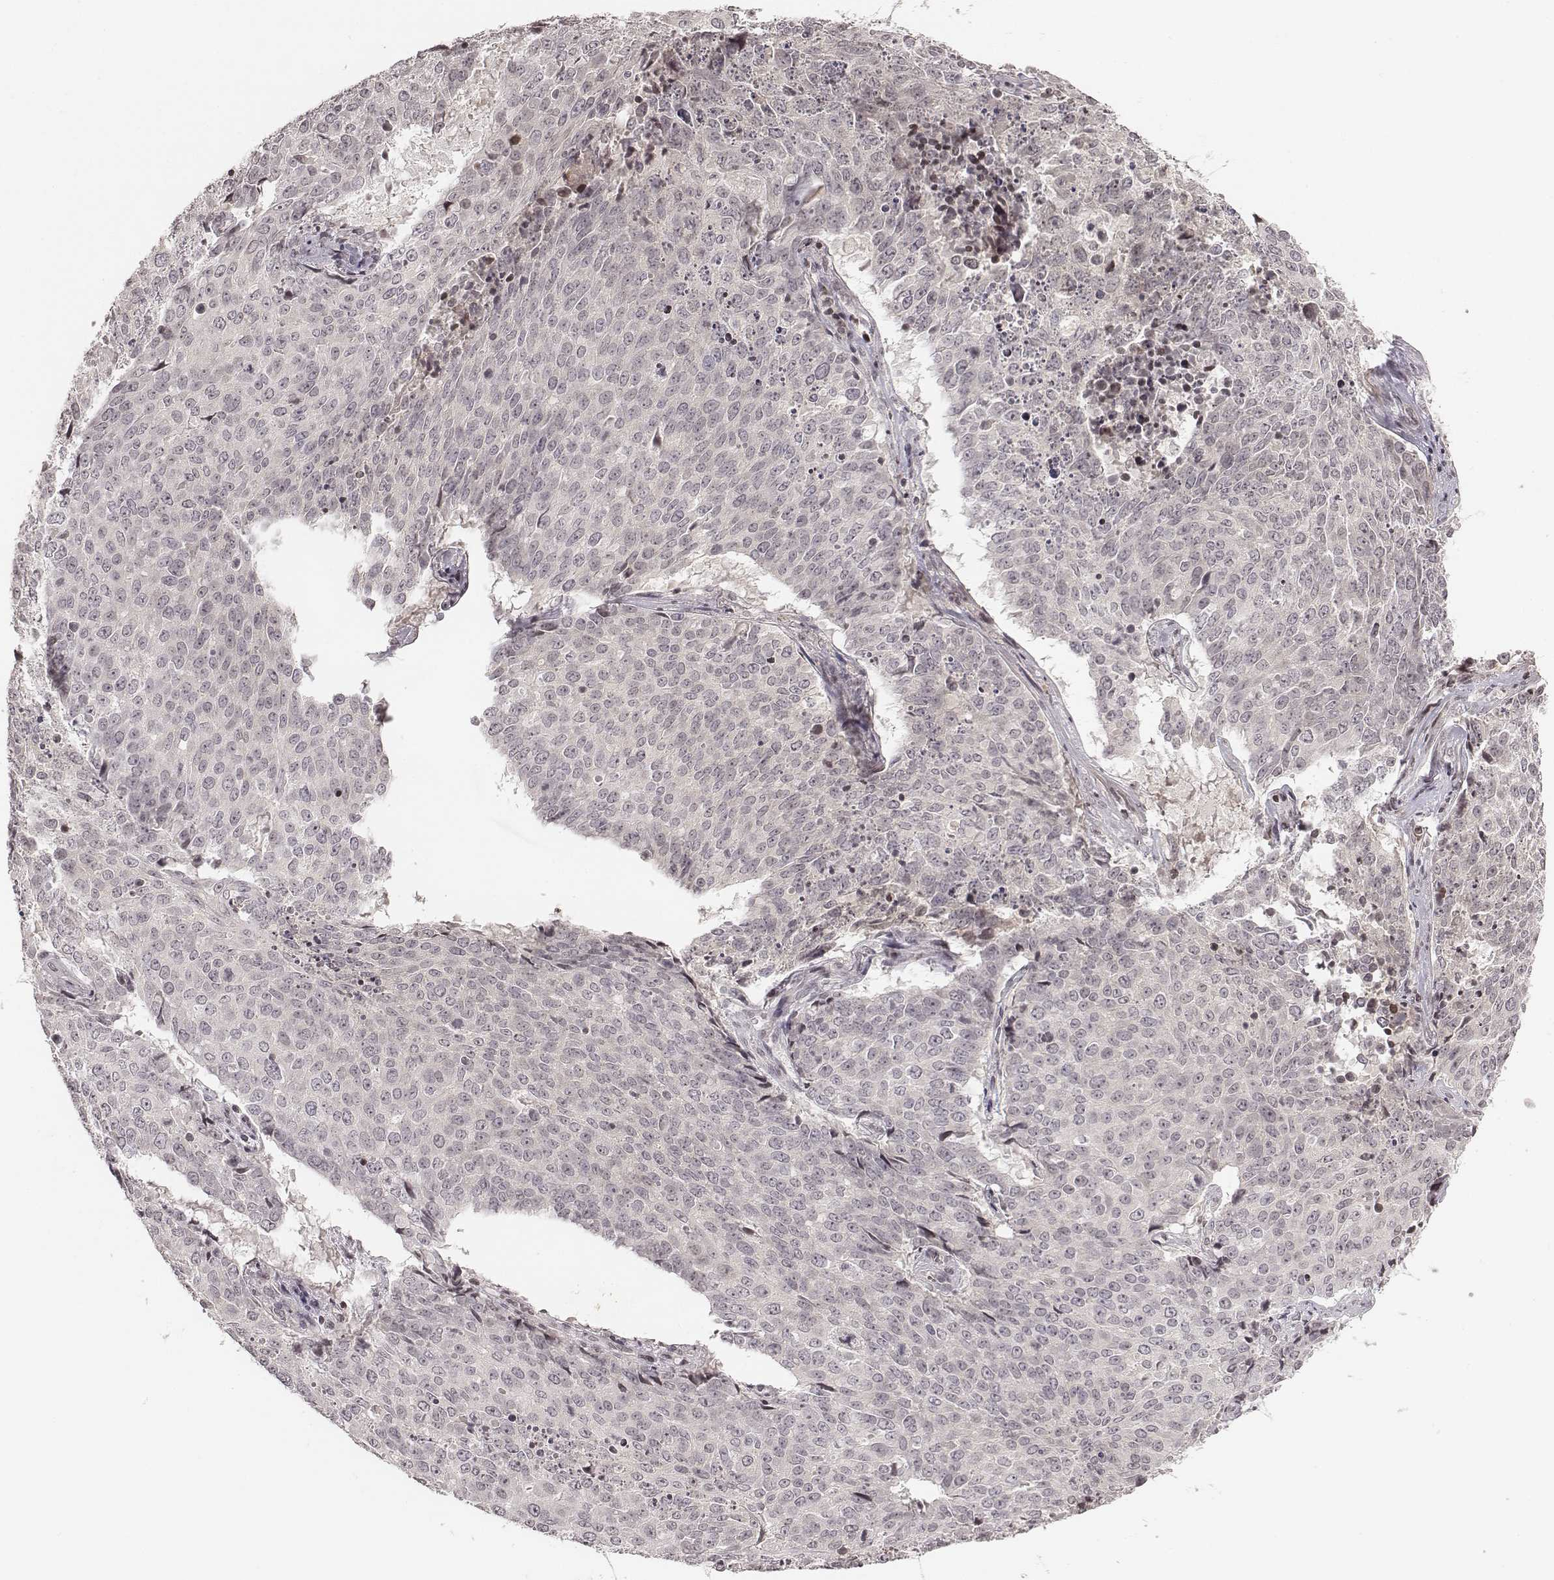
{"staining": {"intensity": "negative", "quantity": "none", "location": "none"}, "tissue": "lung cancer", "cell_type": "Tumor cells", "image_type": "cancer", "snomed": [{"axis": "morphology", "description": "Normal tissue, NOS"}, {"axis": "morphology", "description": "Squamous cell carcinoma, NOS"}, {"axis": "topography", "description": "Bronchus"}, {"axis": "topography", "description": "Lung"}], "caption": "There is no significant expression in tumor cells of lung cancer. (Brightfield microscopy of DAB (3,3'-diaminobenzidine) immunohistochemistry (IHC) at high magnification).", "gene": "GRM4", "patient": {"sex": "male", "age": 64}}